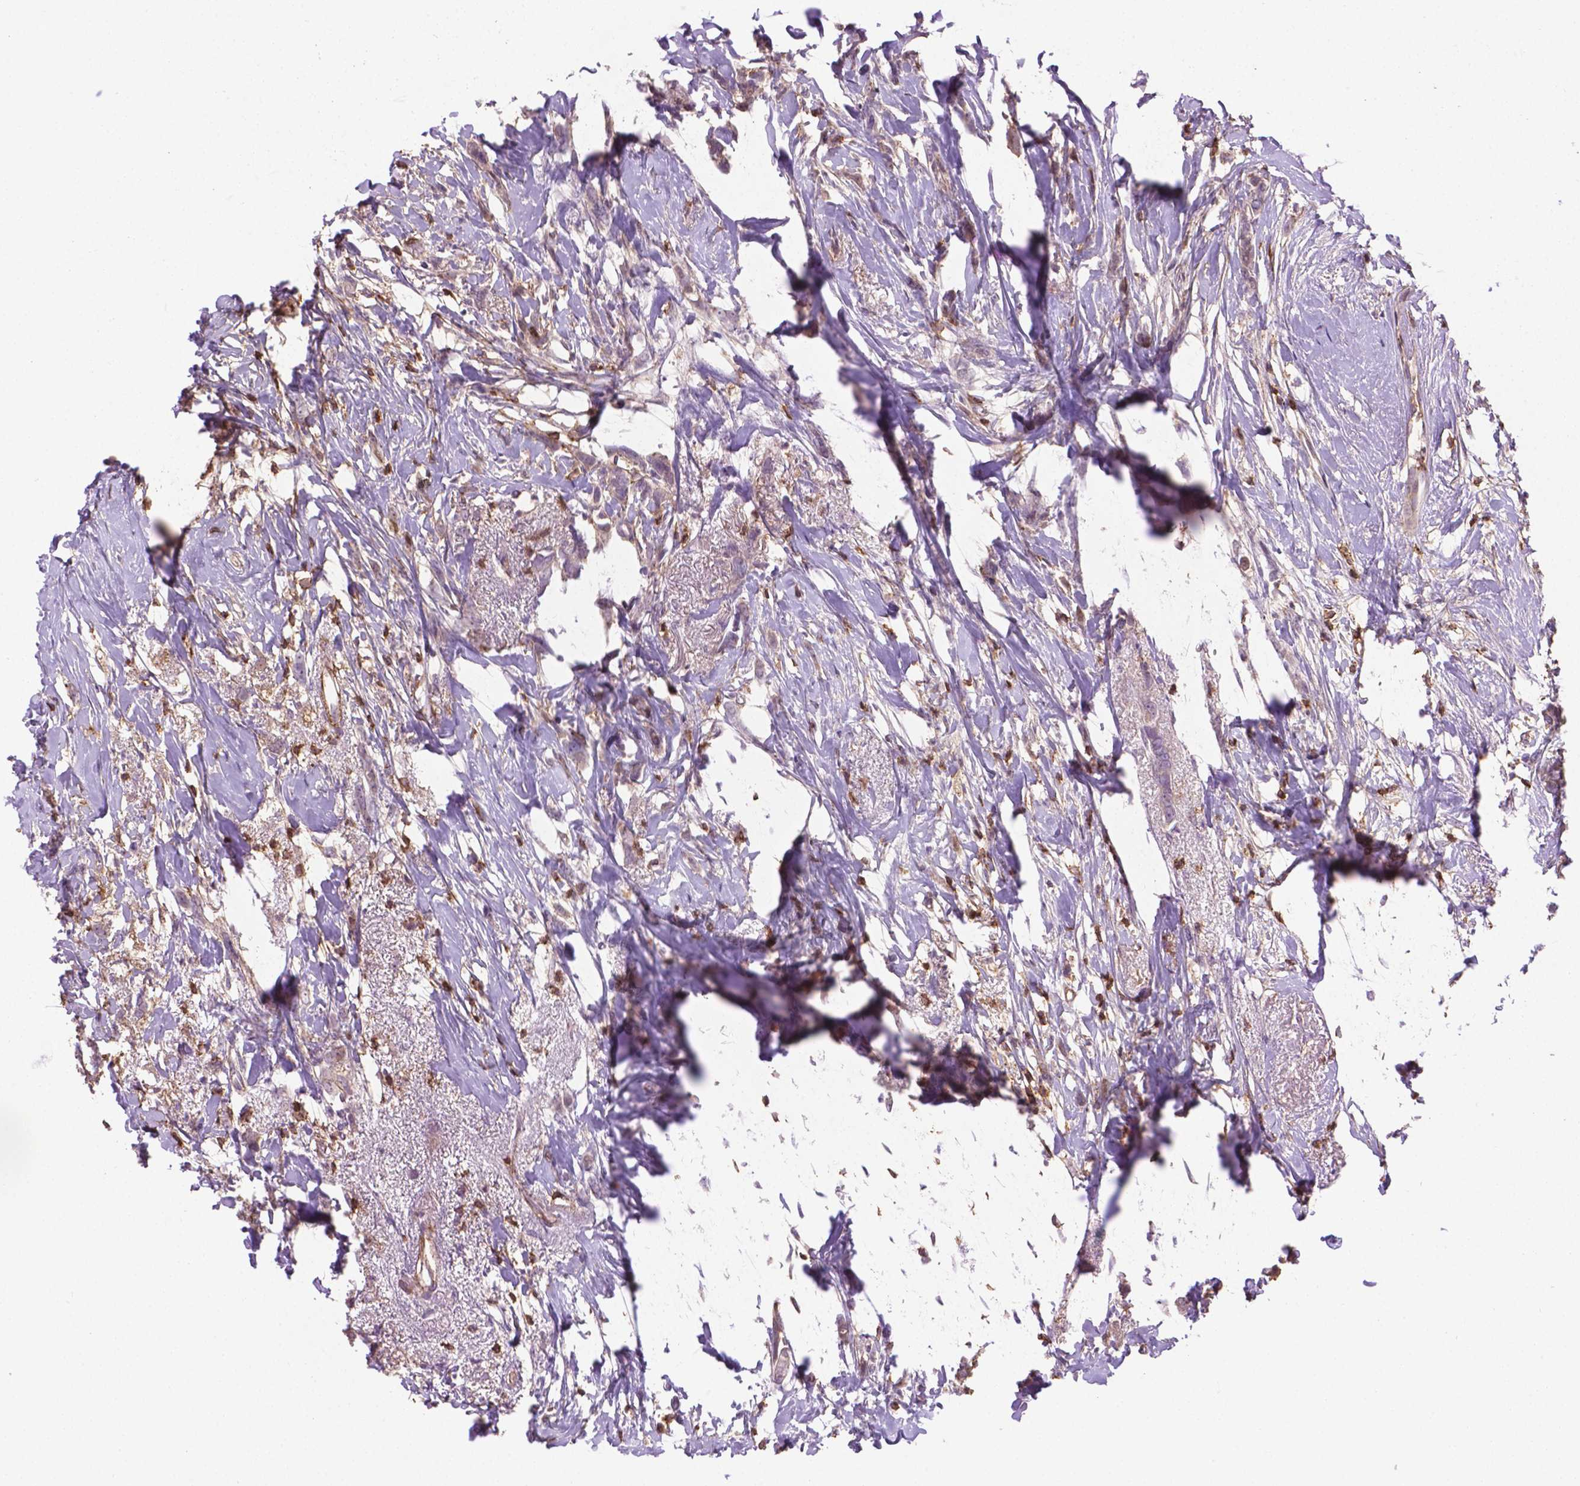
{"staining": {"intensity": "negative", "quantity": "none", "location": "none"}, "tissue": "breast cancer", "cell_type": "Tumor cells", "image_type": "cancer", "snomed": [{"axis": "morphology", "description": "Duct carcinoma"}, {"axis": "topography", "description": "Breast"}], "caption": "A photomicrograph of invasive ductal carcinoma (breast) stained for a protein displays no brown staining in tumor cells.", "gene": "ACAD10", "patient": {"sex": "female", "age": 40}}